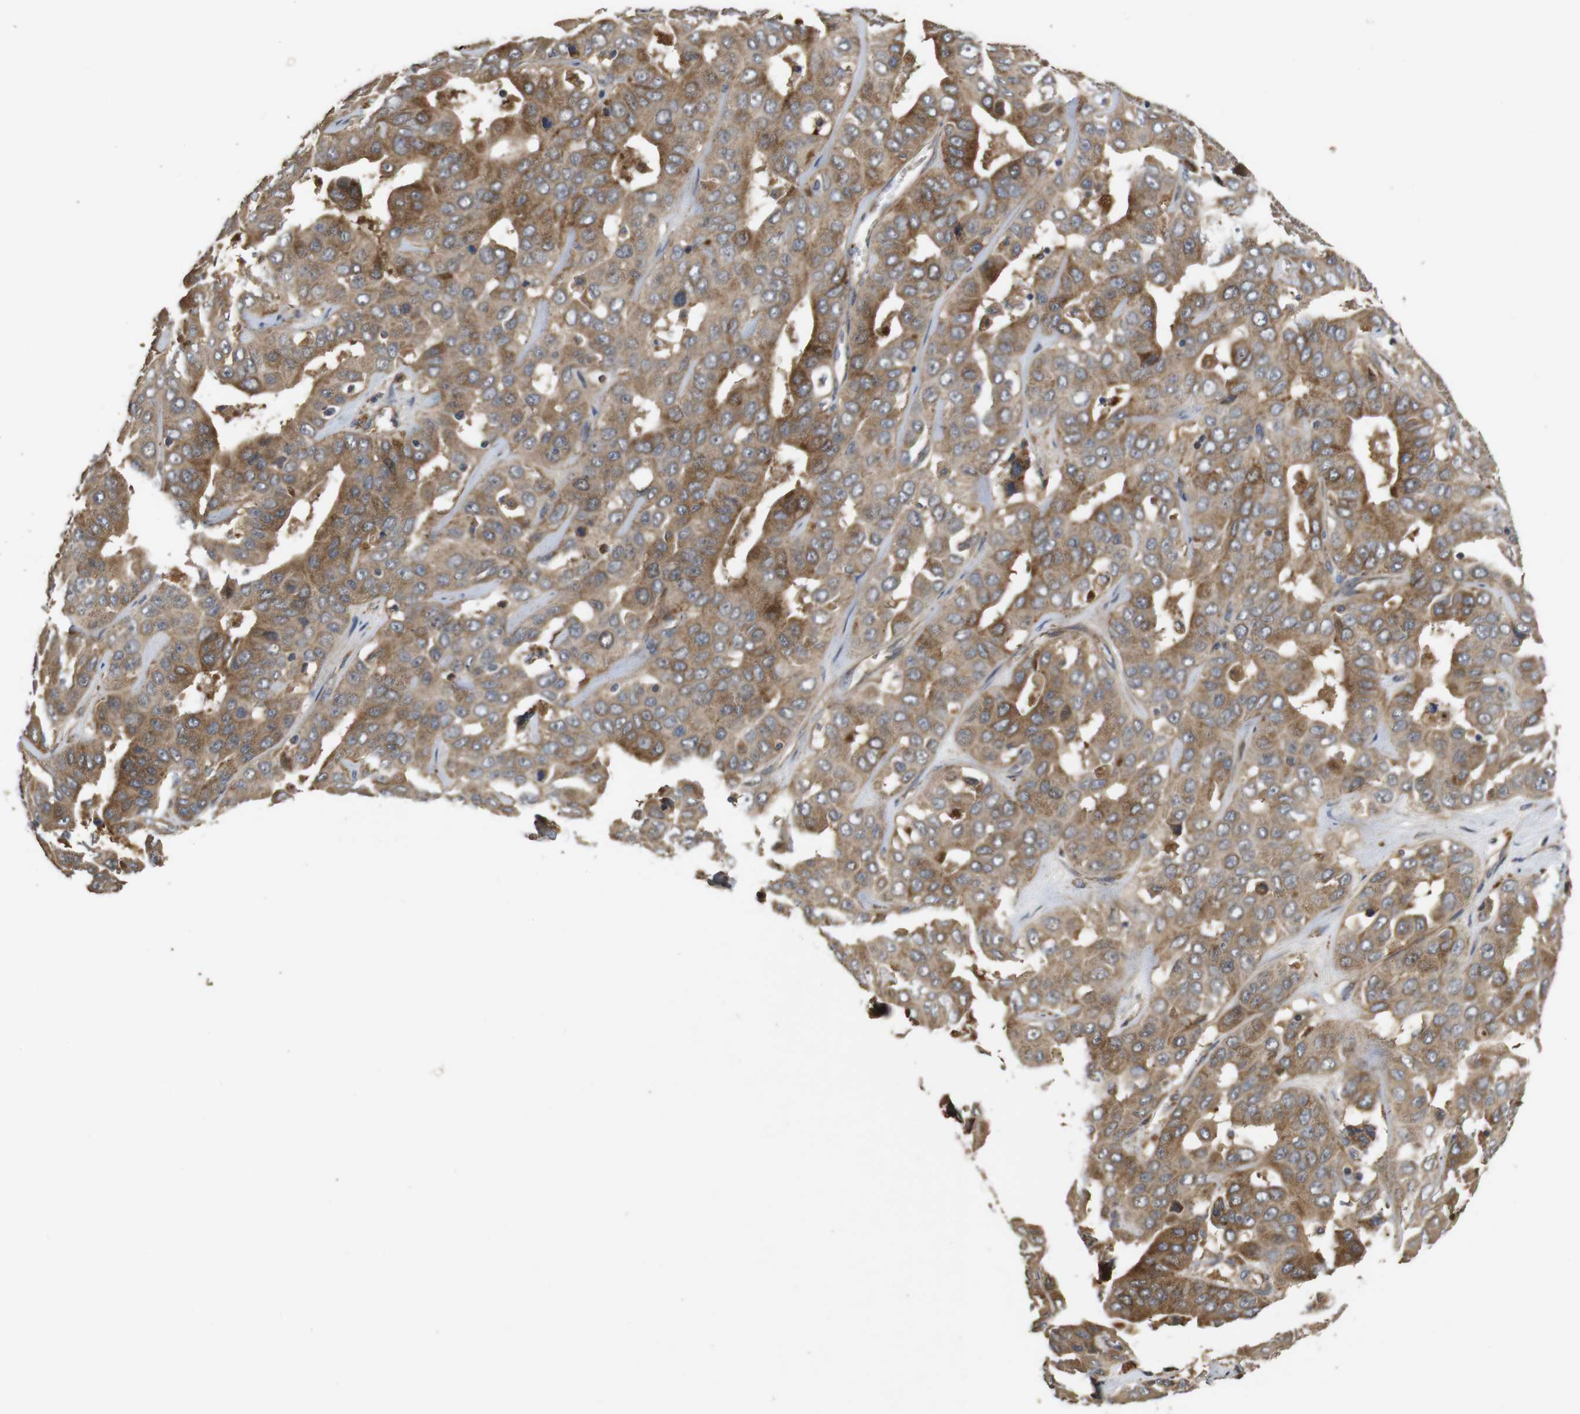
{"staining": {"intensity": "moderate", "quantity": ">75%", "location": "cytoplasmic/membranous"}, "tissue": "liver cancer", "cell_type": "Tumor cells", "image_type": "cancer", "snomed": [{"axis": "morphology", "description": "Cholangiocarcinoma"}, {"axis": "topography", "description": "Liver"}], "caption": "Liver cancer stained for a protein (brown) reveals moderate cytoplasmic/membranous positive expression in approximately >75% of tumor cells.", "gene": "PCDHB10", "patient": {"sex": "female", "age": 52}}